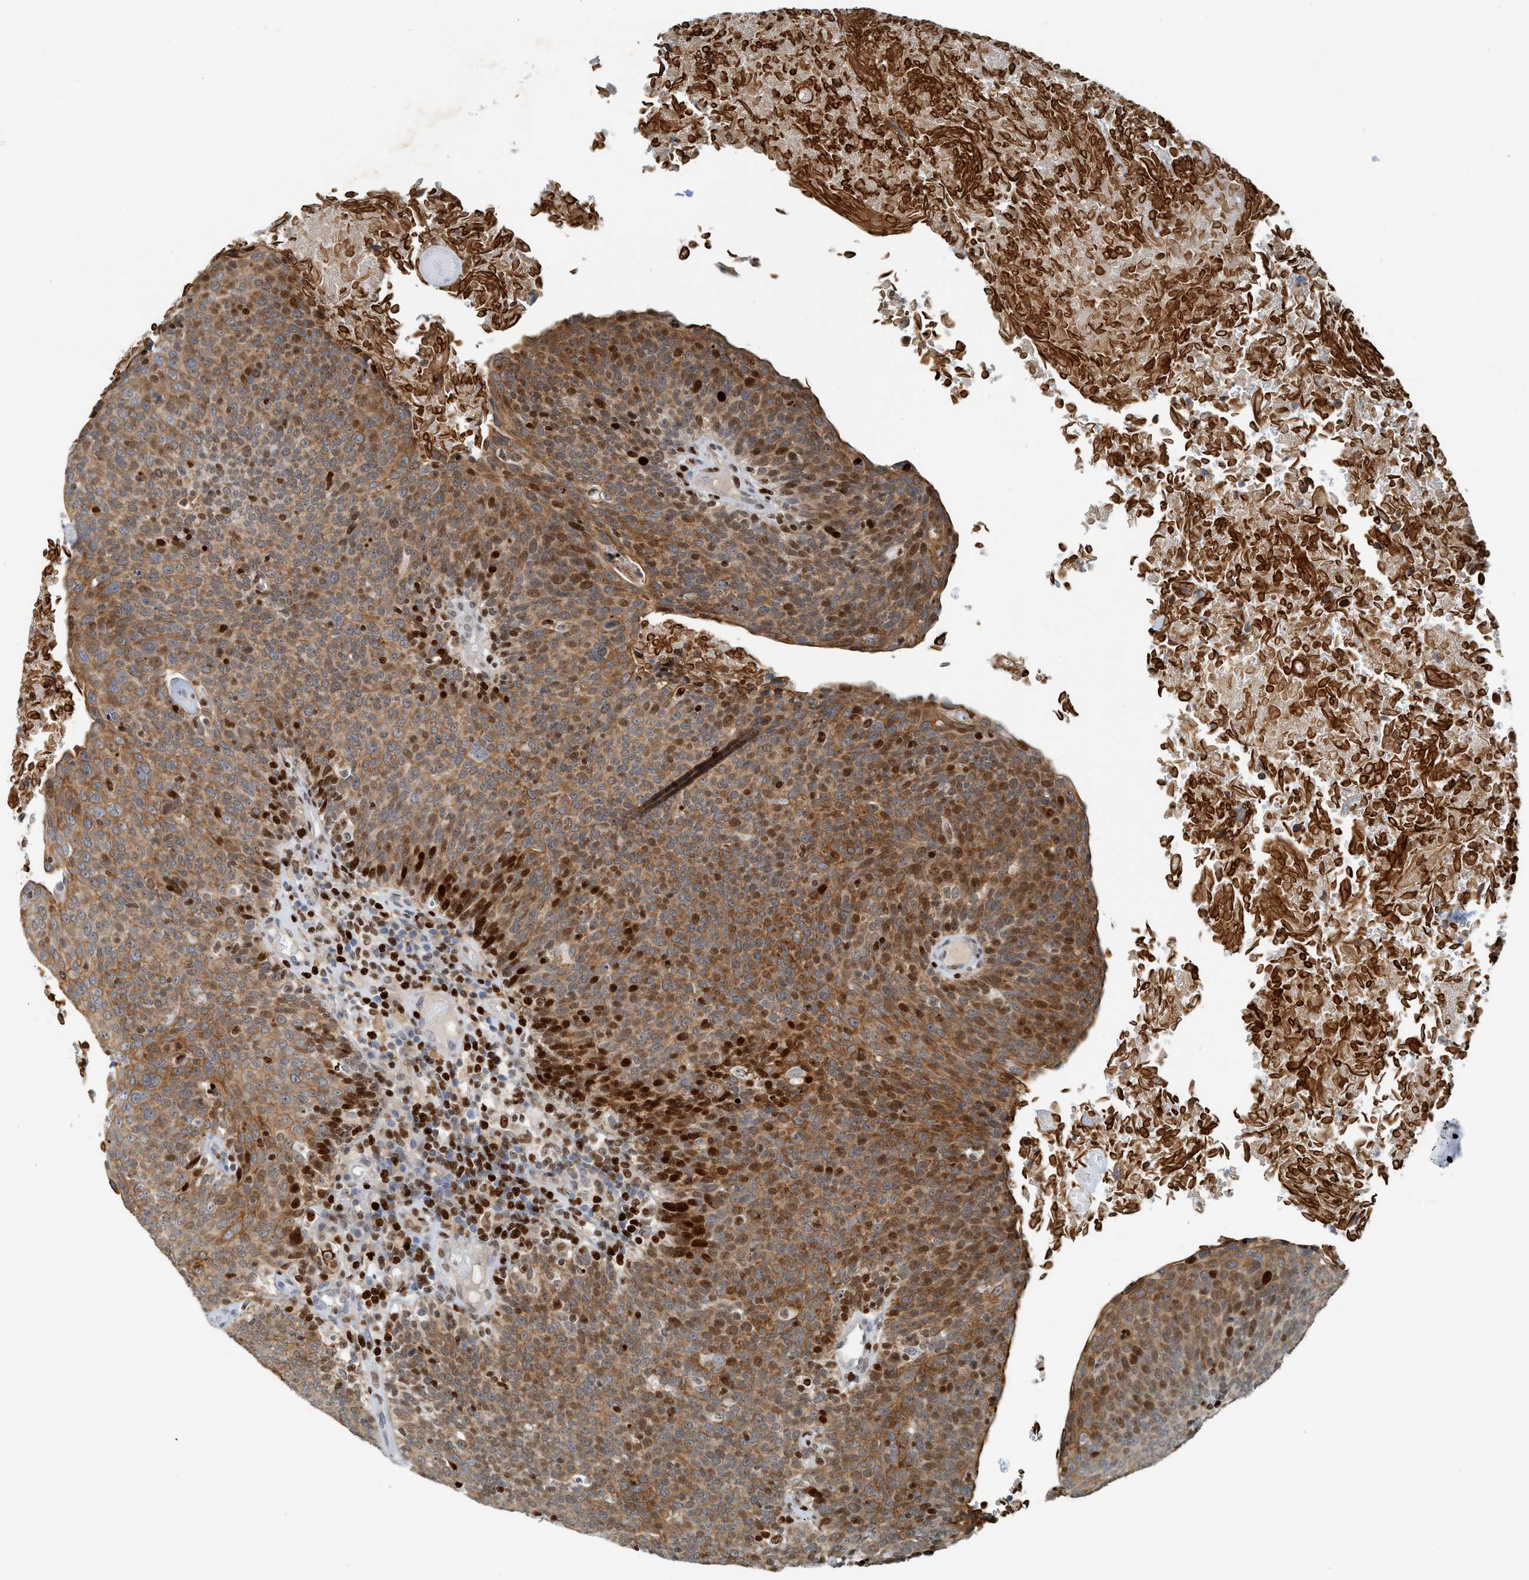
{"staining": {"intensity": "moderate", "quantity": ">75%", "location": "cytoplasmic/membranous,nuclear"}, "tissue": "head and neck cancer", "cell_type": "Tumor cells", "image_type": "cancer", "snomed": [{"axis": "morphology", "description": "Squamous cell carcinoma, NOS"}, {"axis": "morphology", "description": "Squamous cell carcinoma, metastatic, NOS"}, {"axis": "topography", "description": "Lymph node"}, {"axis": "topography", "description": "Head-Neck"}], "caption": "Metastatic squamous cell carcinoma (head and neck) stained with a protein marker reveals moderate staining in tumor cells.", "gene": "SH3D19", "patient": {"sex": "male", "age": 62}}